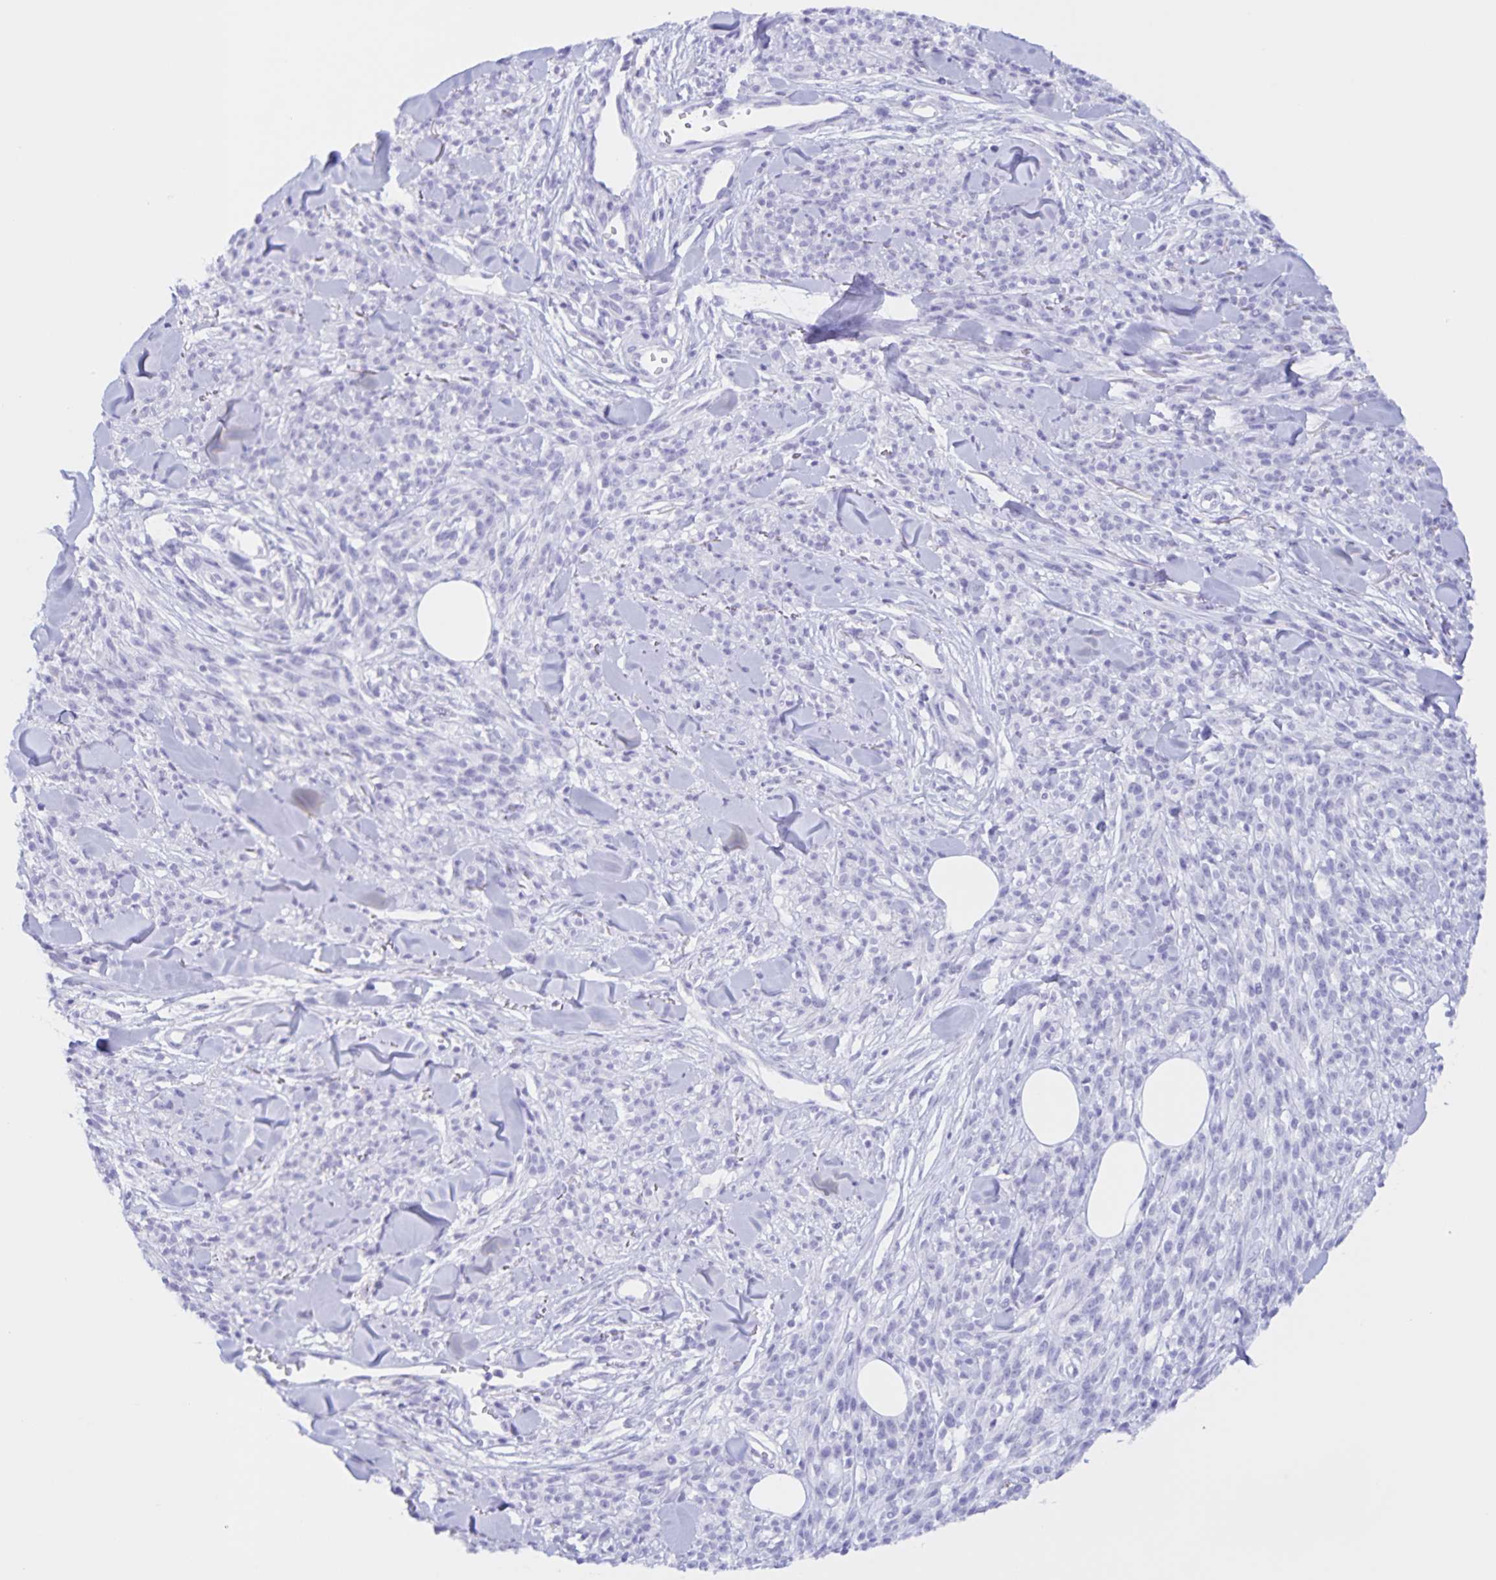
{"staining": {"intensity": "negative", "quantity": "none", "location": "none"}, "tissue": "melanoma", "cell_type": "Tumor cells", "image_type": "cancer", "snomed": [{"axis": "morphology", "description": "Malignant melanoma, NOS"}, {"axis": "topography", "description": "Skin"}, {"axis": "topography", "description": "Skin of trunk"}], "caption": "Immunohistochemistry micrograph of neoplastic tissue: malignant melanoma stained with DAB exhibits no significant protein positivity in tumor cells. (DAB (3,3'-diaminobenzidine) immunohistochemistry, high magnification).", "gene": "TGIF2LX", "patient": {"sex": "male", "age": 74}}